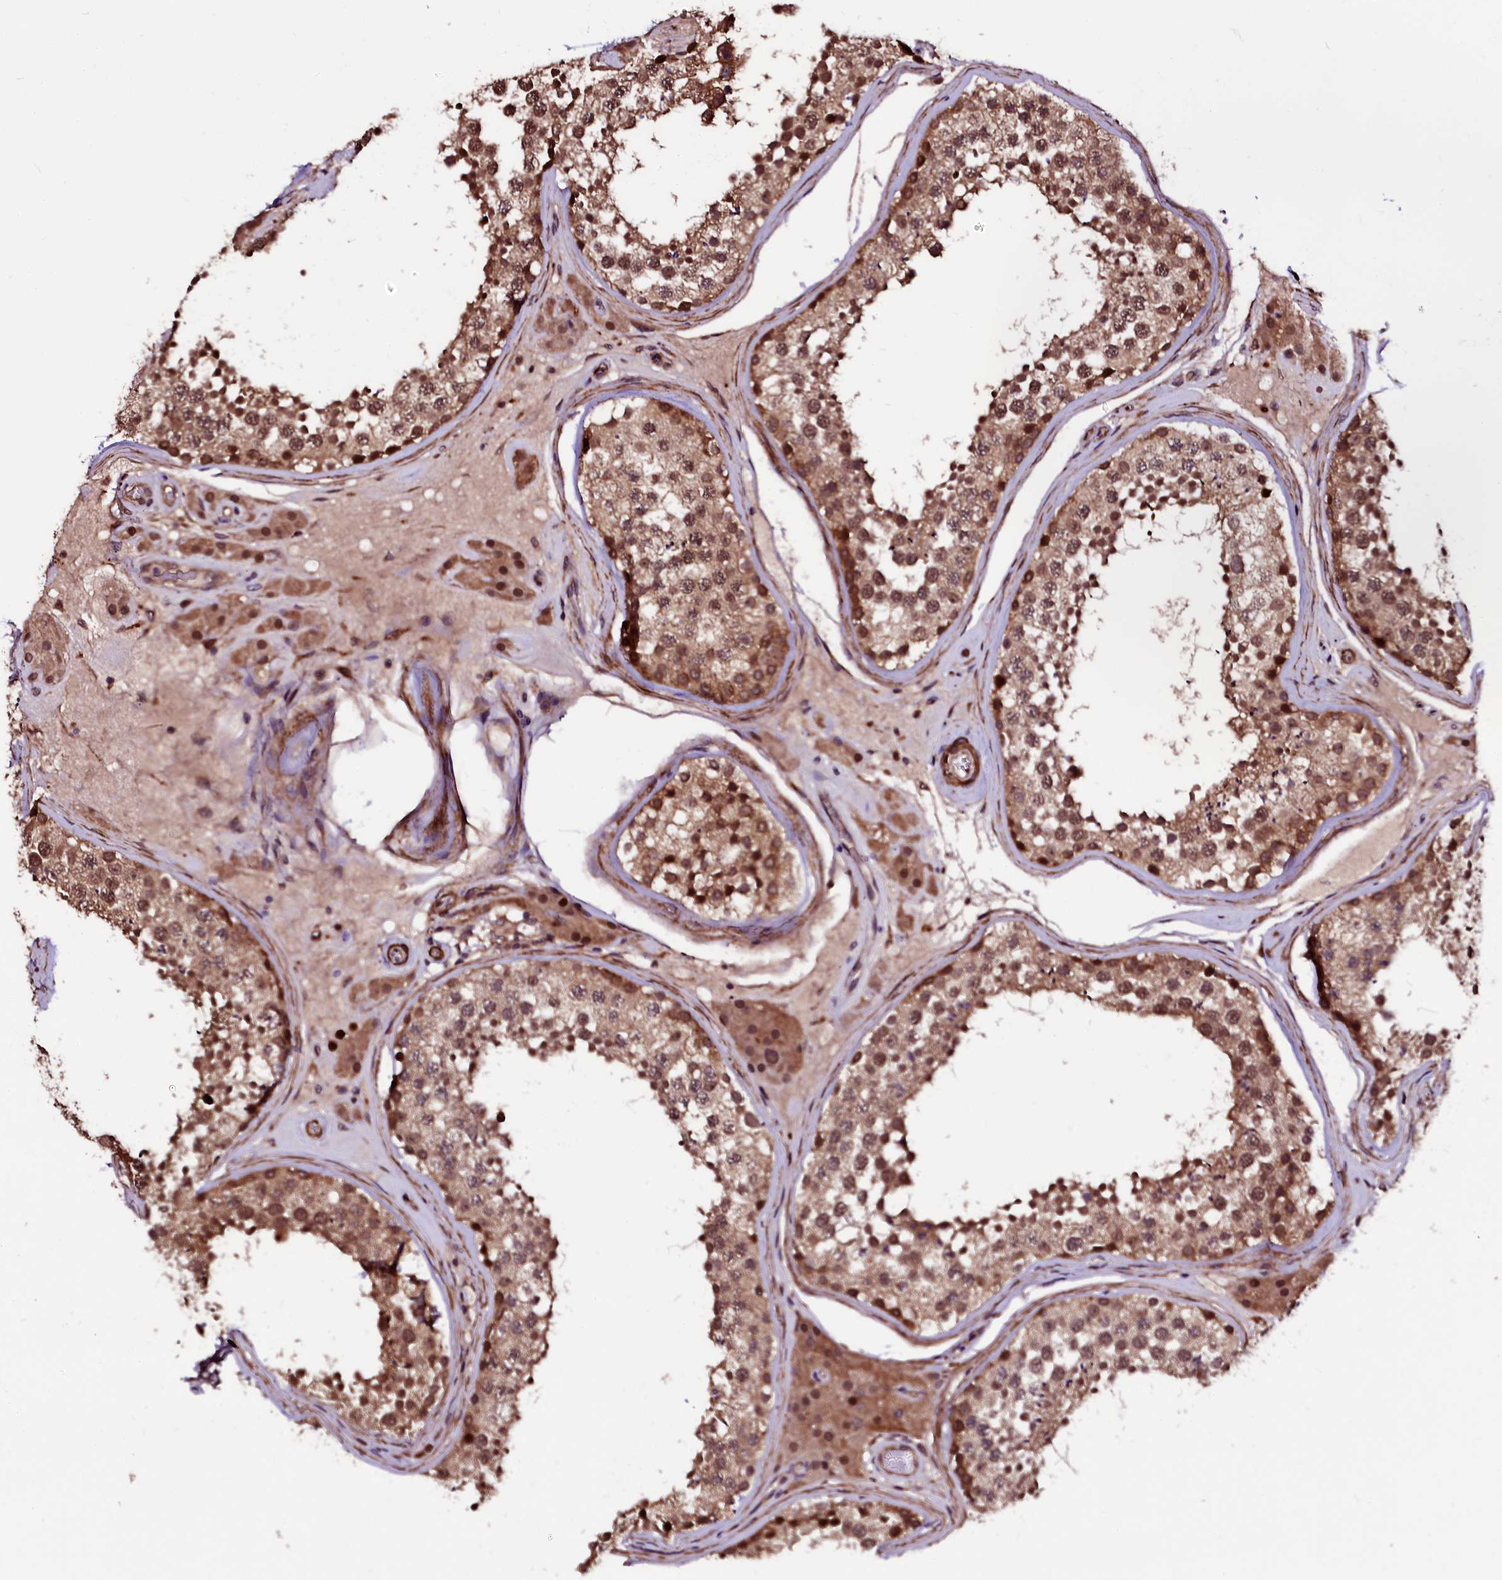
{"staining": {"intensity": "moderate", "quantity": ">75%", "location": "cytoplasmic/membranous,nuclear"}, "tissue": "testis", "cell_type": "Cells in seminiferous ducts", "image_type": "normal", "snomed": [{"axis": "morphology", "description": "Normal tissue, NOS"}, {"axis": "topography", "description": "Testis"}], "caption": "A photomicrograph of testis stained for a protein exhibits moderate cytoplasmic/membranous,nuclear brown staining in cells in seminiferous ducts.", "gene": "N4BP1", "patient": {"sex": "male", "age": 46}}